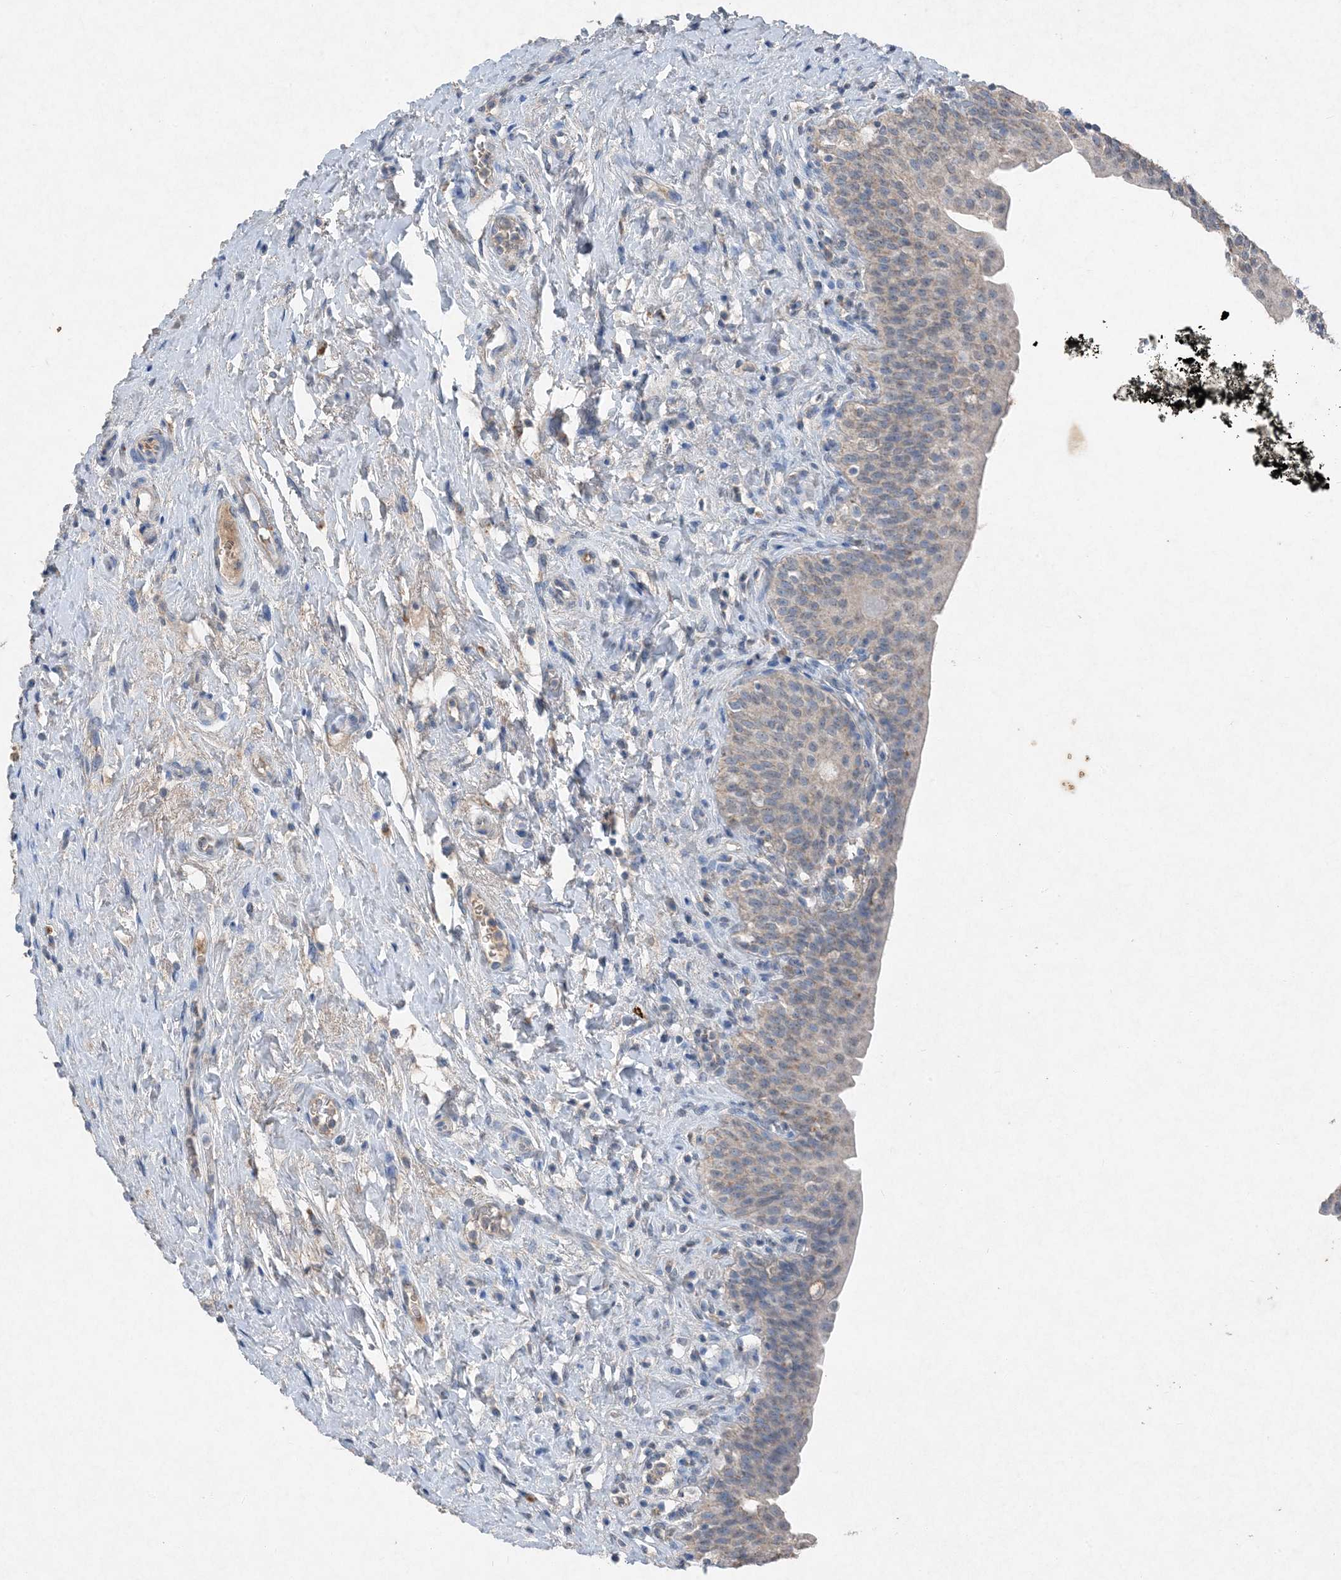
{"staining": {"intensity": "weak", "quantity": "<25%", "location": "cytoplasmic/membranous"}, "tissue": "urinary bladder", "cell_type": "Urothelial cells", "image_type": "normal", "snomed": [{"axis": "morphology", "description": "Normal tissue, NOS"}, {"axis": "topography", "description": "Urinary bladder"}], "caption": "IHC of benign human urinary bladder reveals no staining in urothelial cells.", "gene": "FCN3", "patient": {"sex": "male", "age": 83}}